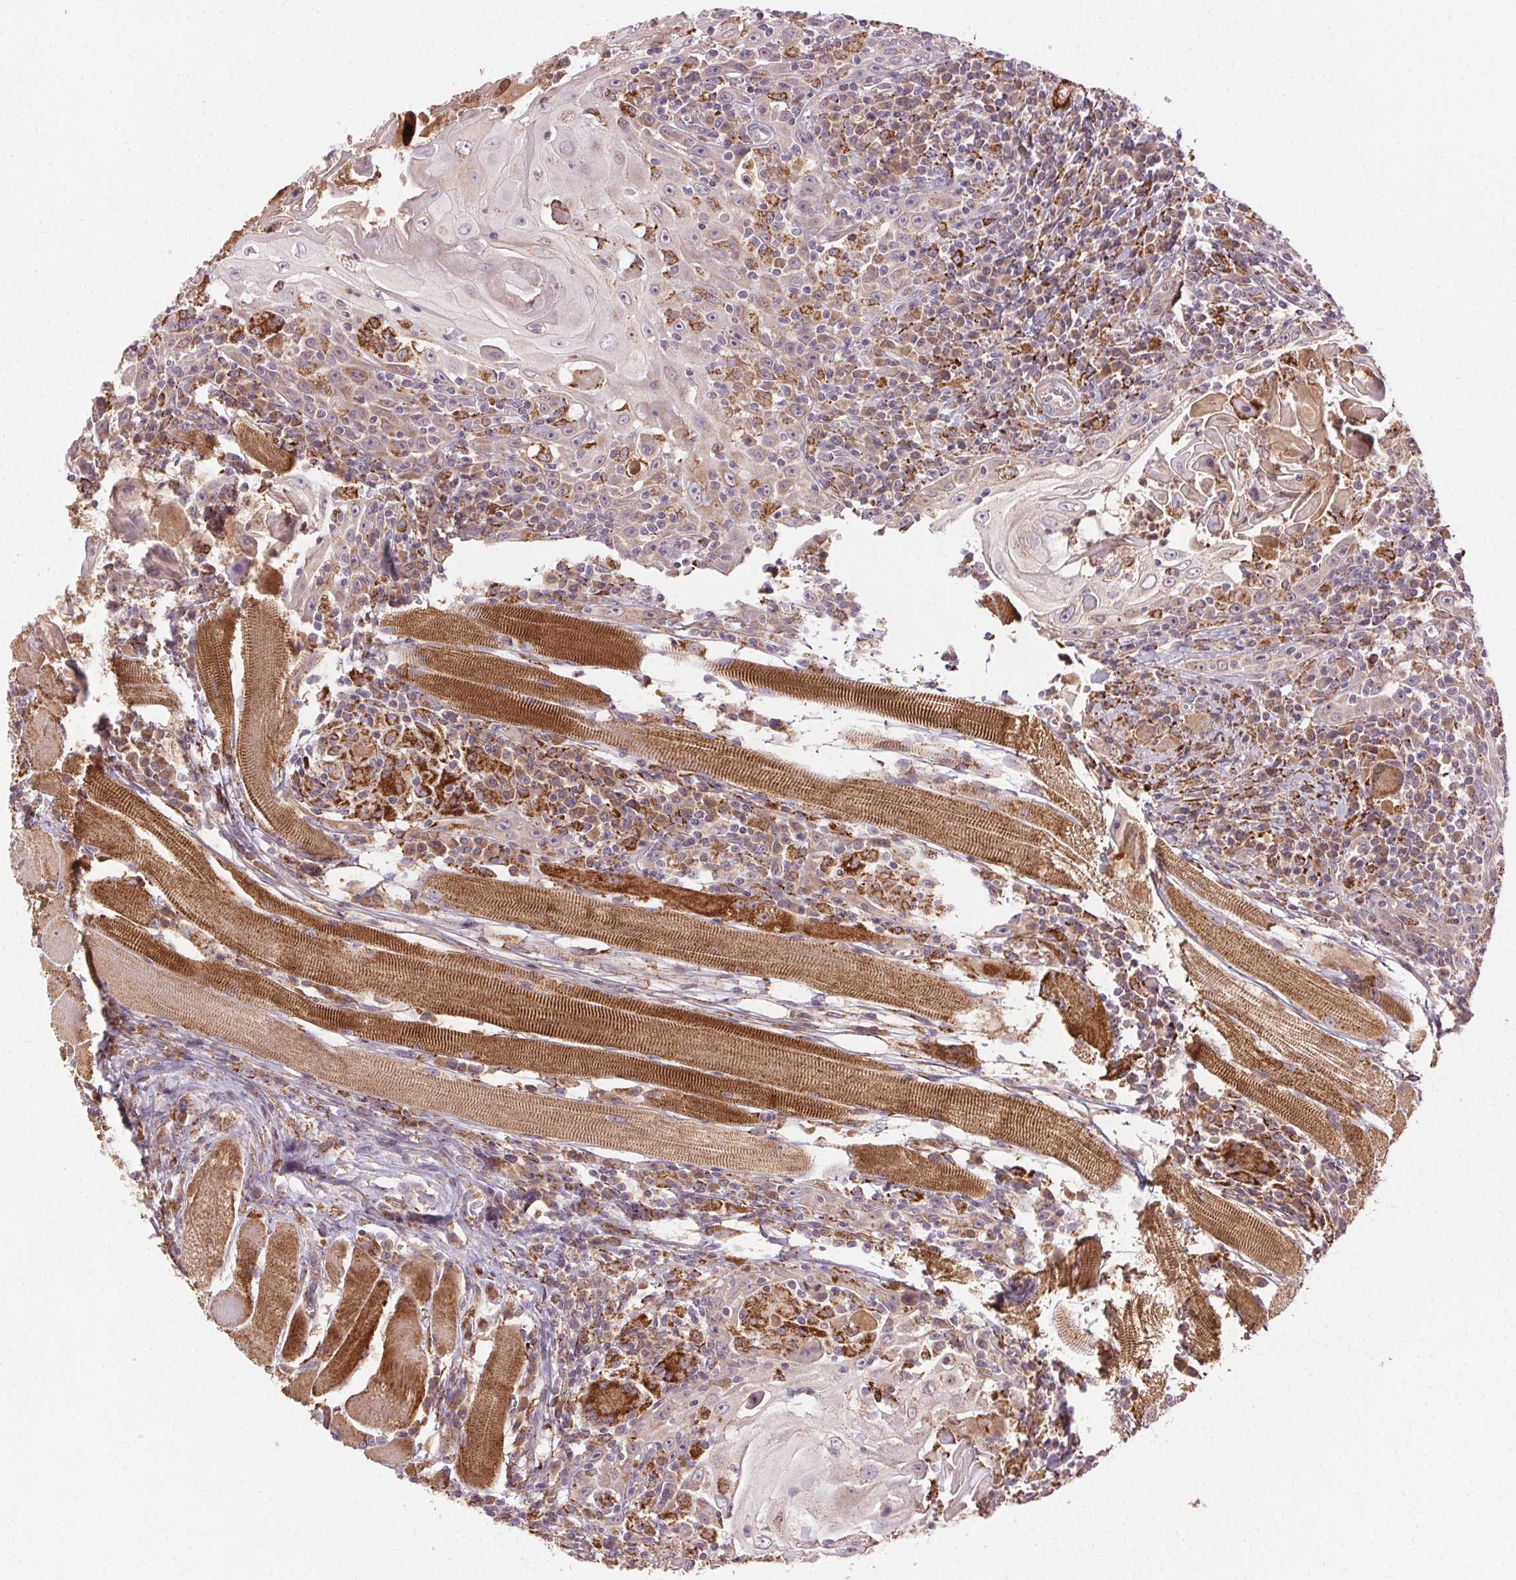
{"staining": {"intensity": "moderate", "quantity": "<25%", "location": "cytoplasmic/membranous"}, "tissue": "head and neck cancer", "cell_type": "Tumor cells", "image_type": "cancer", "snomed": [{"axis": "morphology", "description": "Squamous cell carcinoma, NOS"}, {"axis": "topography", "description": "Head-Neck"}], "caption": "Immunohistochemistry (DAB) staining of human head and neck cancer demonstrates moderate cytoplasmic/membranous protein expression in about <25% of tumor cells.", "gene": "REP15", "patient": {"sex": "male", "age": 52}}